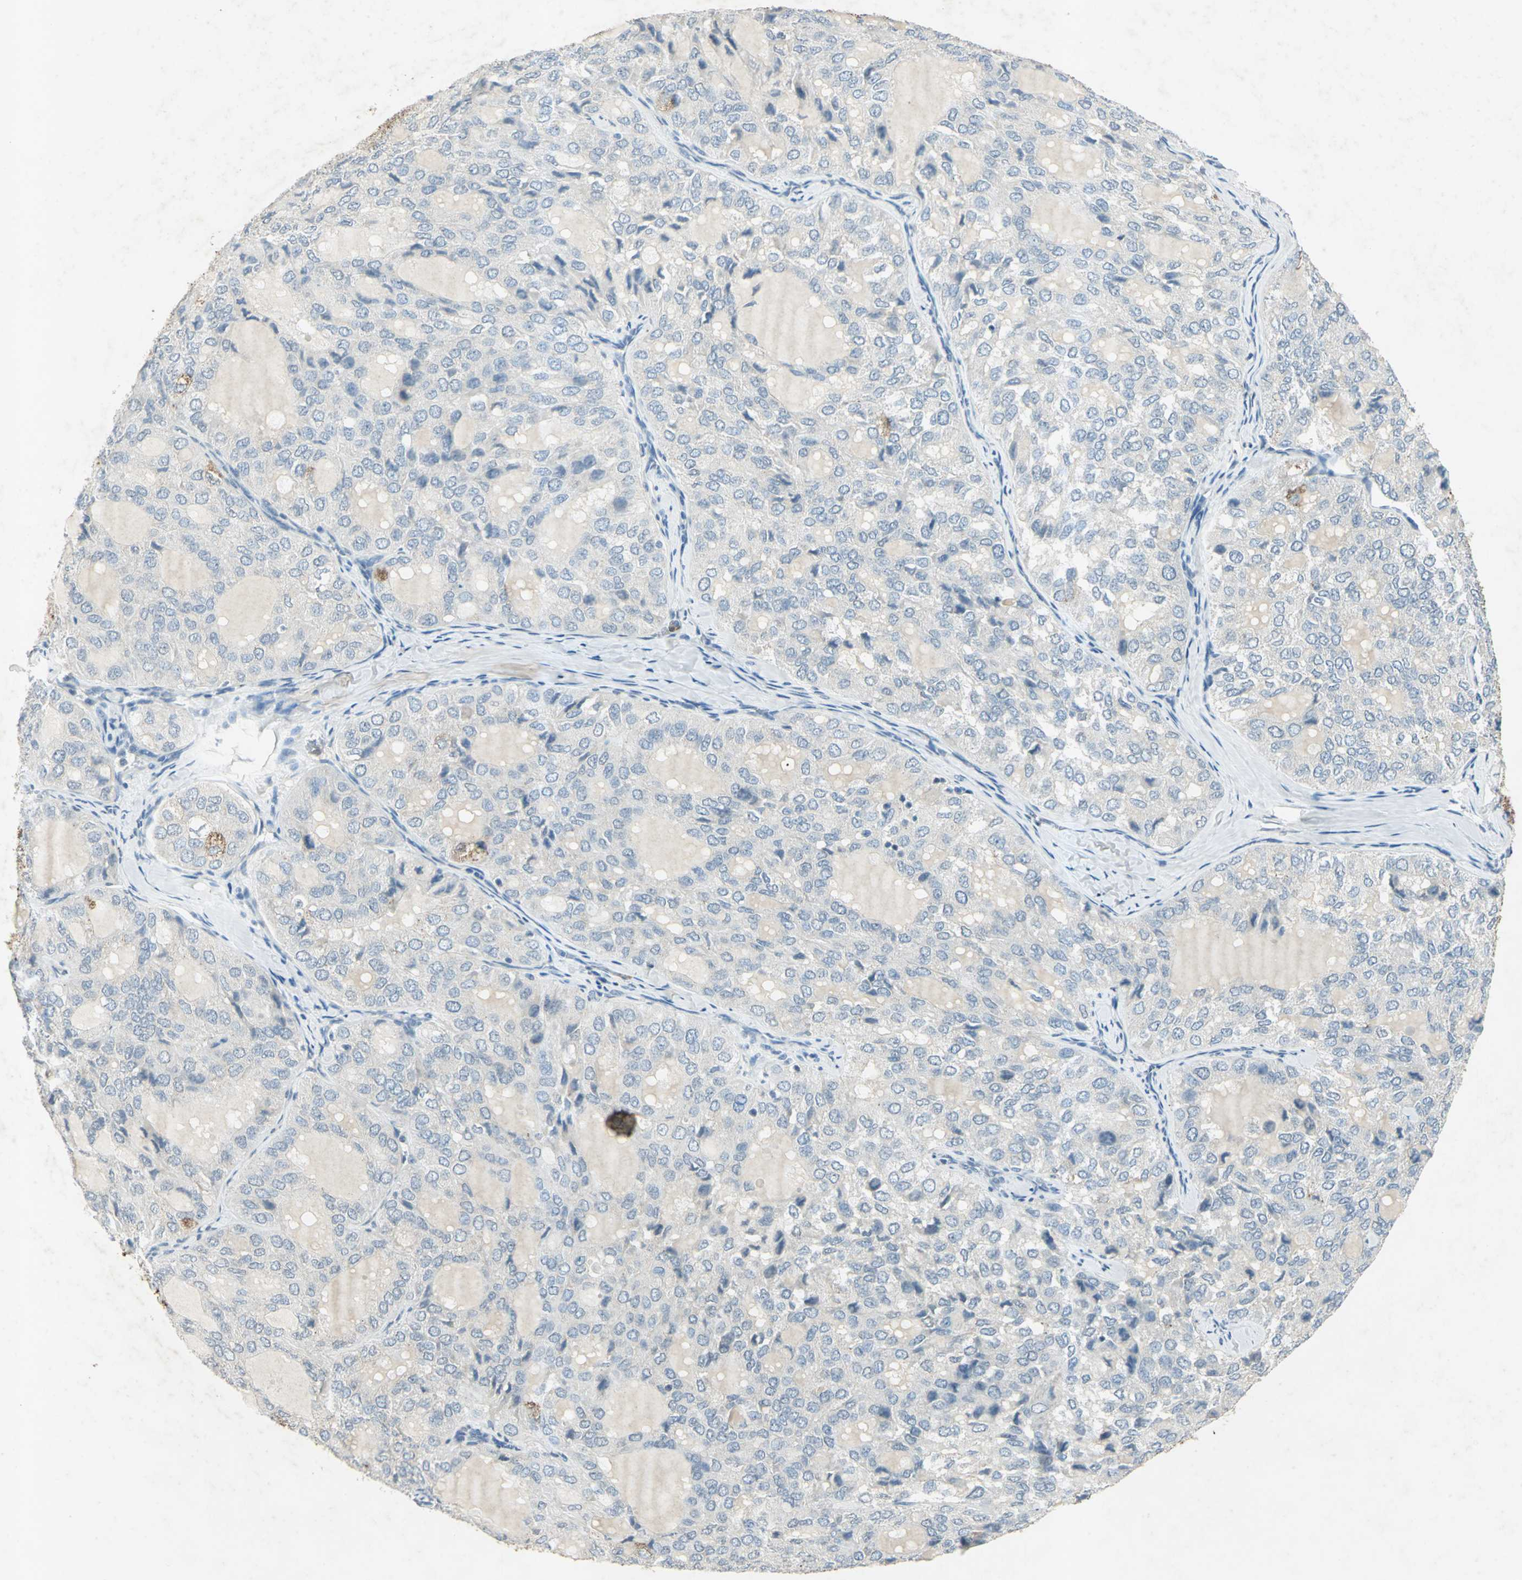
{"staining": {"intensity": "weak", "quantity": "<25%", "location": "cytoplasmic/membranous"}, "tissue": "thyroid cancer", "cell_type": "Tumor cells", "image_type": "cancer", "snomed": [{"axis": "morphology", "description": "Follicular adenoma carcinoma, NOS"}, {"axis": "topography", "description": "Thyroid gland"}], "caption": "Thyroid follicular adenoma carcinoma was stained to show a protein in brown. There is no significant positivity in tumor cells. (DAB immunohistochemistry (IHC) with hematoxylin counter stain).", "gene": "CAMK2B", "patient": {"sex": "male", "age": 75}}